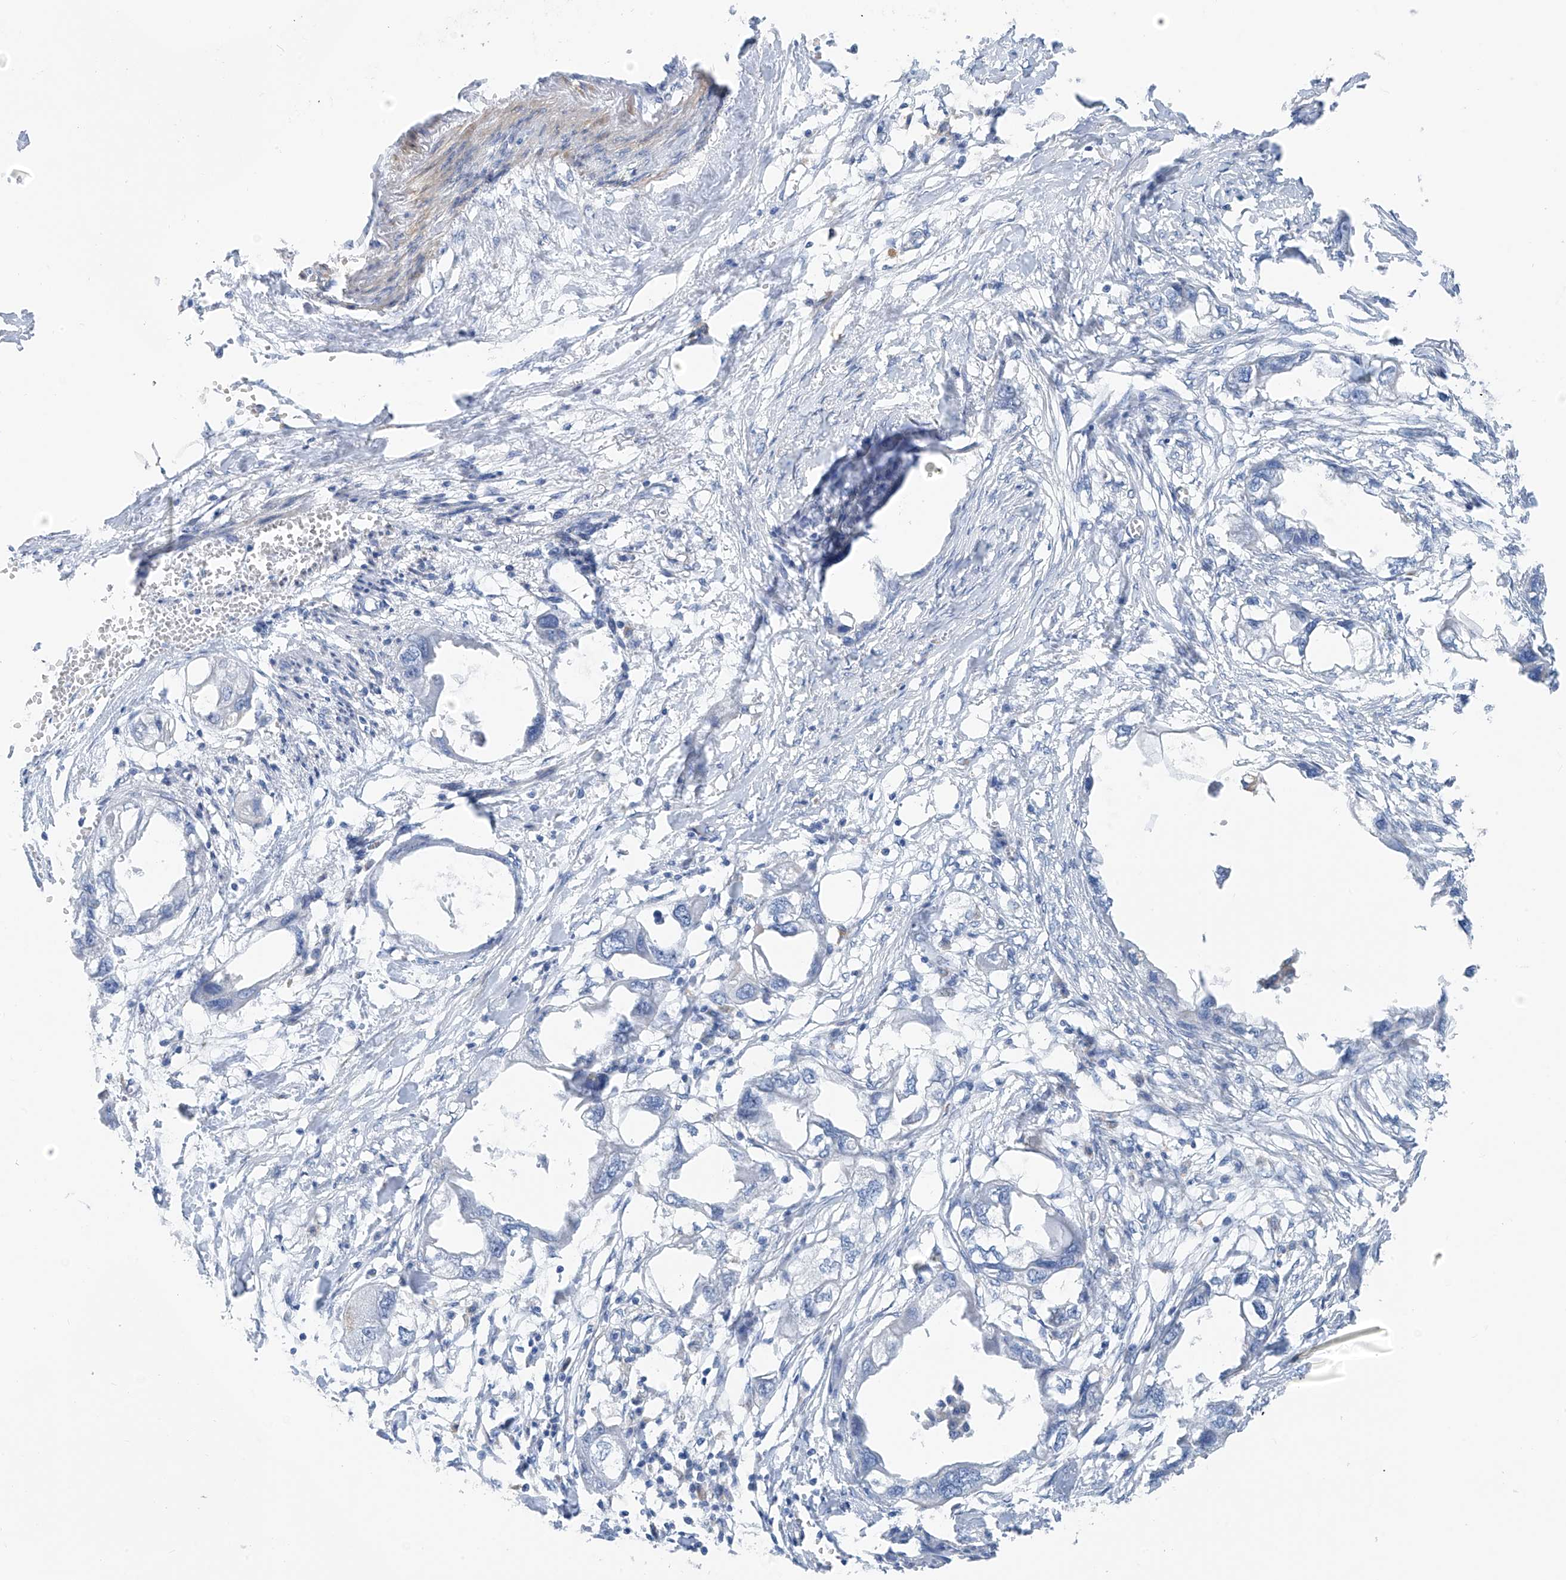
{"staining": {"intensity": "negative", "quantity": "none", "location": "none"}, "tissue": "endometrial cancer", "cell_type": "Tumor cells", "image_type": "cancer", "snomed": [{"axis": "morphology", "description": "Adenocarcinoma, NOS"}, {"axis": "morphology", "description": "Adenocarcinoma, metastatic, NOS"}, {"axis": "topography", "description": "Adipose tissue"}, {"axis": "topography", "description": "Endometrium"}], "caption": "Immunohistochemistry photomicrograph of neoplastic tissue: endometrial cancer (metastatic adenocarcinoma) stained with DAB reveals no significant protein staining in tumor cells. Brightfield microscopy of immunohistochemistry (IHC) stained with DAB (brown) and hematoxylin (blue), captured at high magnification.", "gene": "GLMP", "patient": {"sex": "female", "age": 67}}